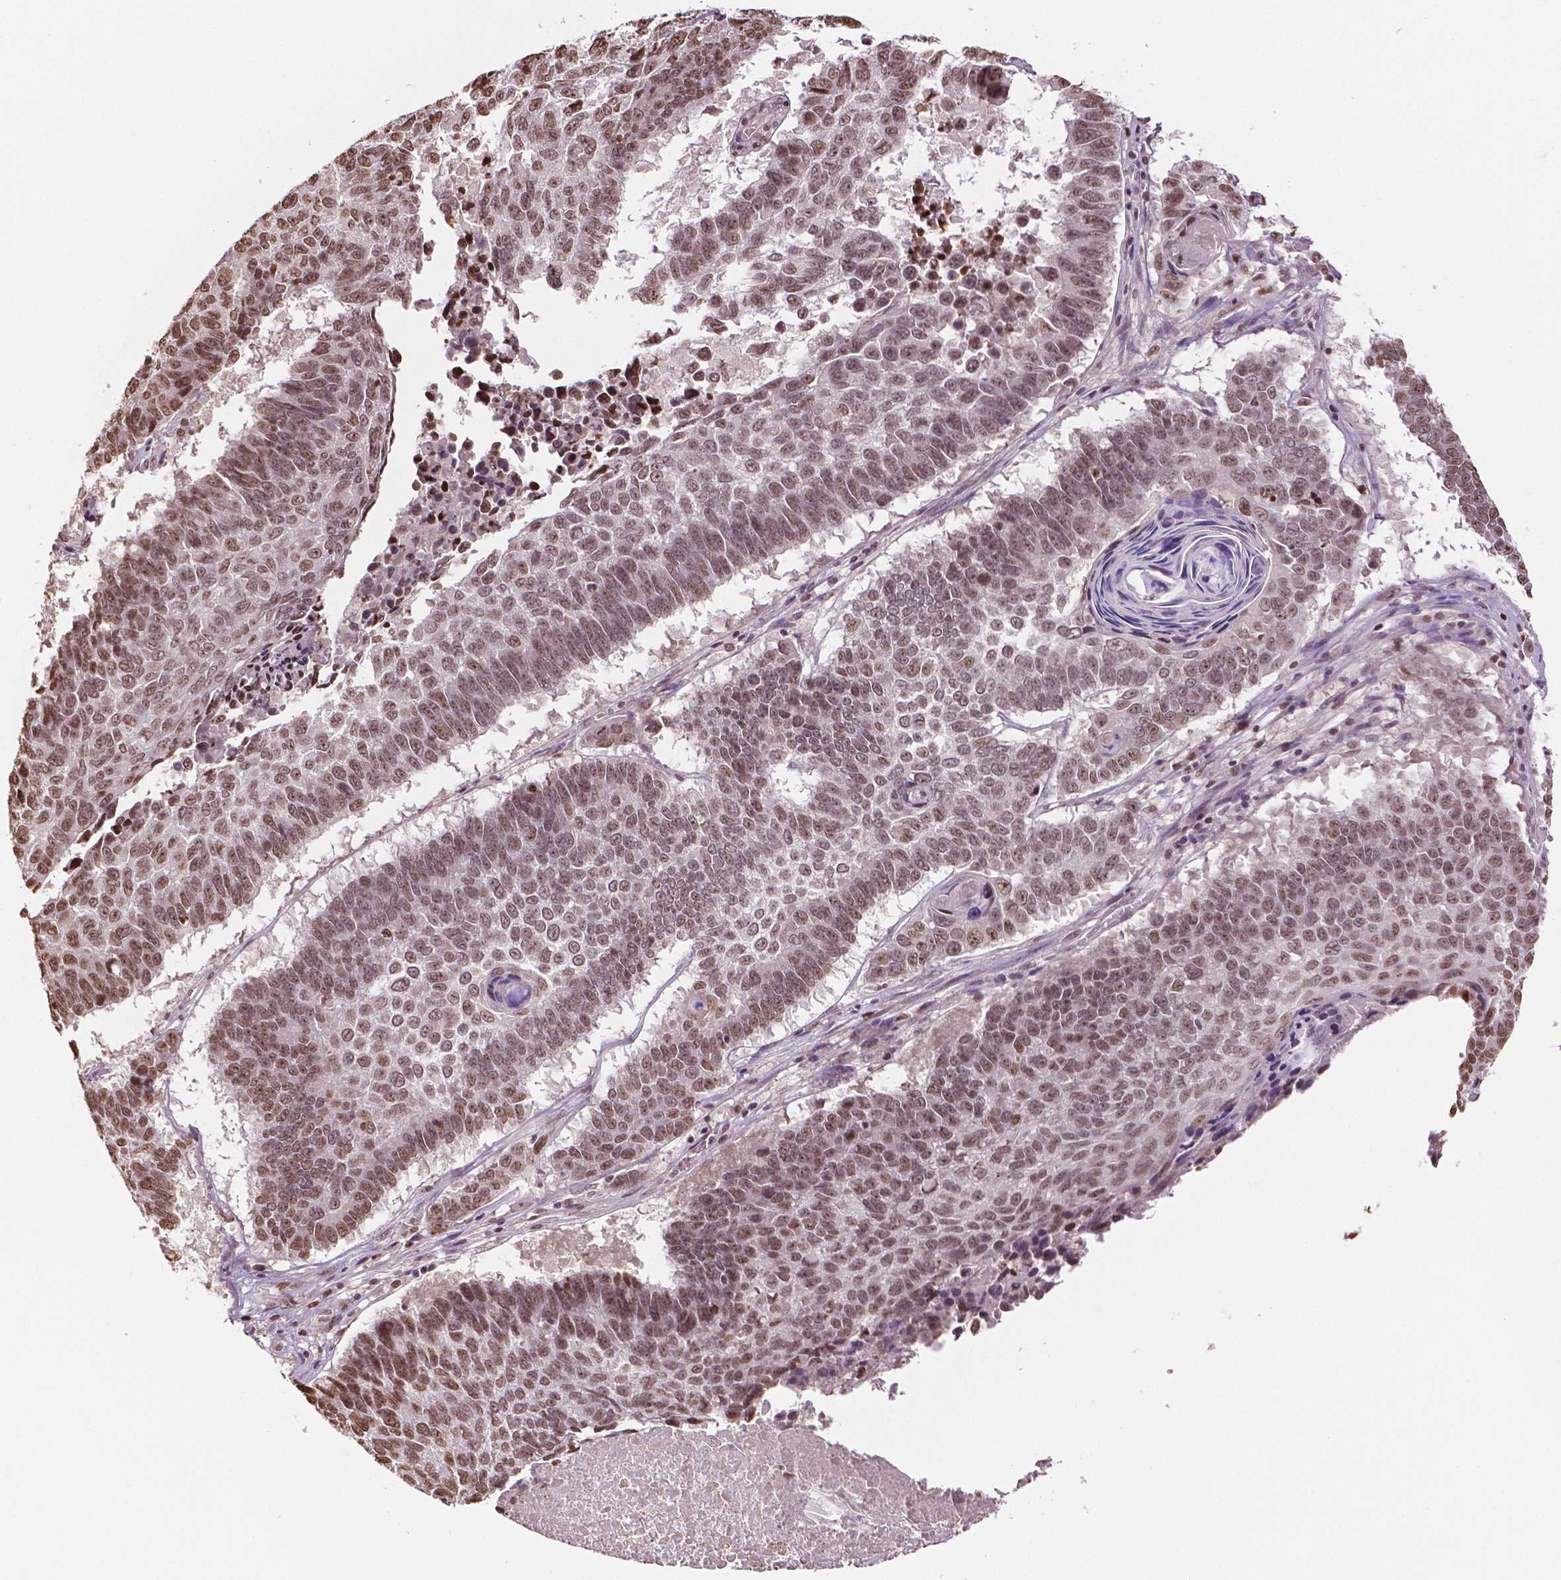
{"staining": {"intensity": "moderate", "quantity": ">75%", "location": "nuclear"}, "tissue": "lung cancer", "cell_type": "Tumor cells", "image_type": "cancer", "snomed": [{"axis": "morphology", "description": "Squamous cell carcinoma, NOS"}, {"axis": "topography", "description": "Lung"}], "caption": "The image shows immunohistochemical staining of squamous cell carcinoma (lung). There is moderate nuclear expression is seen in approximately >75% of tumor cells.", "gene": "DEK", "patient": {"sex": "male", "age": 73}}